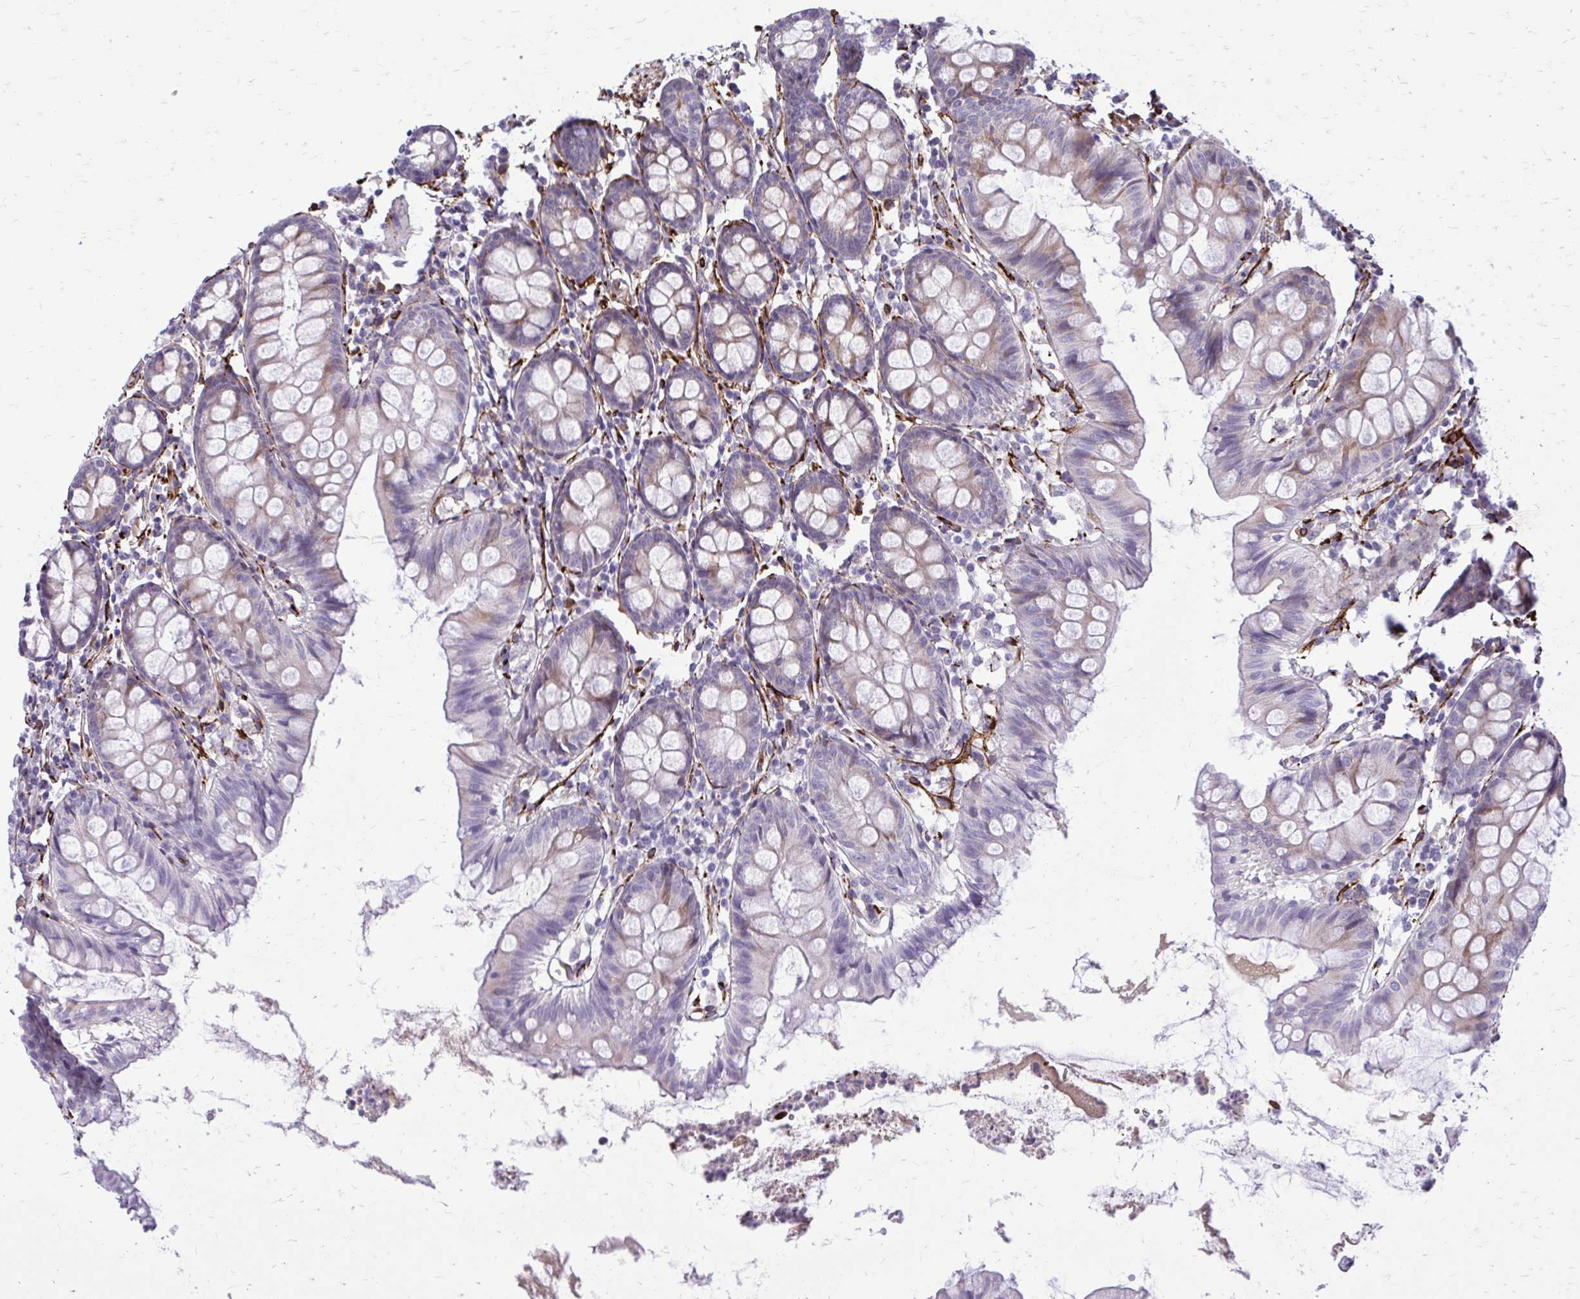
{"staining": {"intensity": "strong", "quantity": ">75%", "location": "cytoplasmic/membranous"}, "tissue": "colon", "cell_type": "Endothelial cells", "image_type": "normal", "snomed": [{"axis": "morphology", "description": "Normal tissue, NOS"}, {"axis": "topography", "description": "Colon"}], "caption": "A high amount of strong cytoplasmic/membranous positivity is appreciated in approximately >75% of endothelial cells in unremarkable colon.", "gene": "BEND5", "patient": {"sex": "female", "age": 84}}